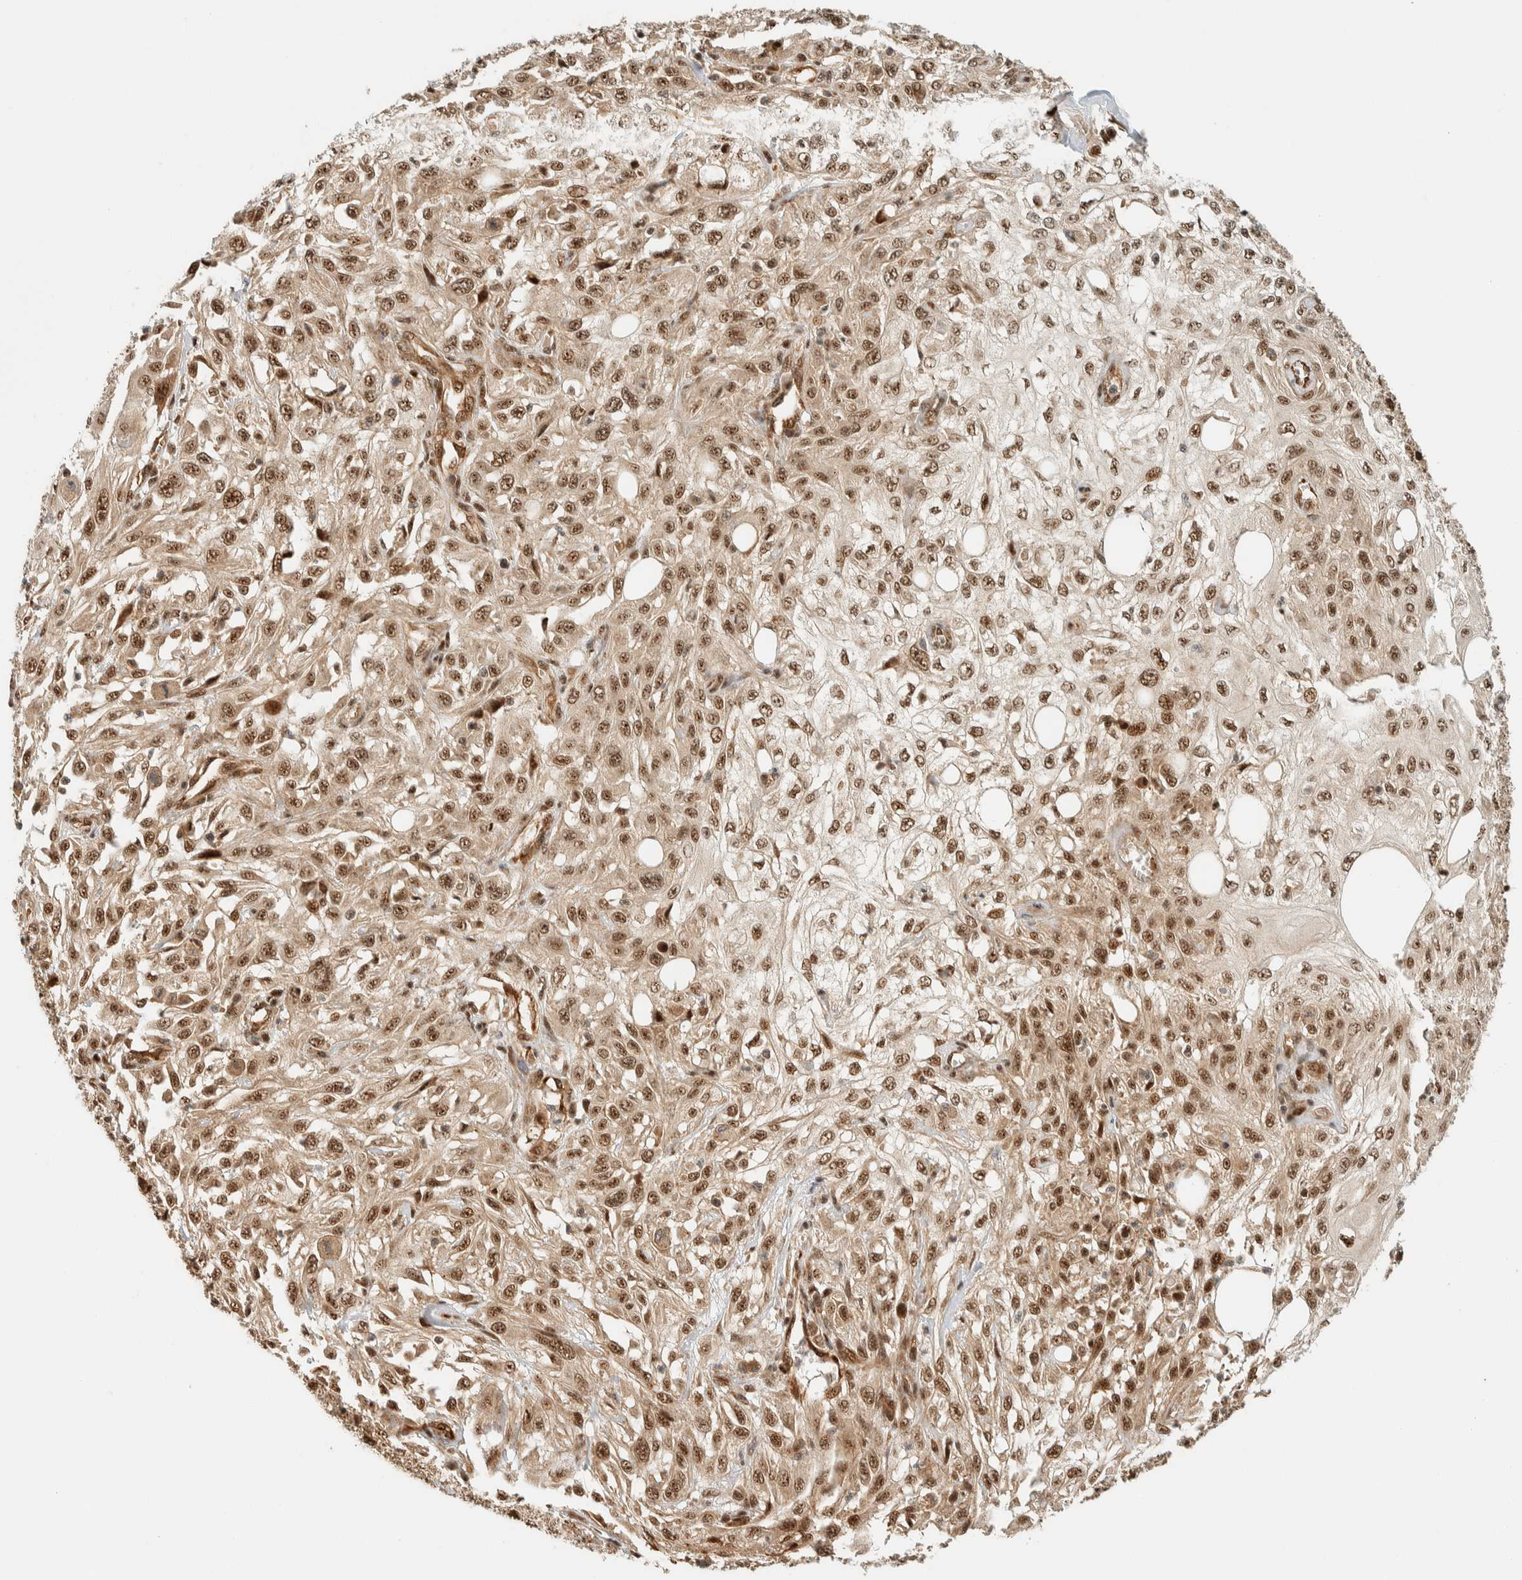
{"staining": {"intensity": "moderate", "quantity": ">75%", "location": "cytoplasmic/membranous,nuclear"}, "tissue": "skin cancer", "cell_type": "Tumor cells", "image_type": "cancer", "snomed": [{"axis": "morphology", "description": "Squamous cell carcinoma, NOS"}, {"axis": "topography", "description": "Skin"}], "caption": "Human skin cancer (squamous cell carcinoma) stained for a protein (brown) shows moderate cytoplasmic/membranous and nuclear positive positivity in about >75% of tumor cells.", "gene": "SIK1", "patient": {"sex": "male", "age": 75}}